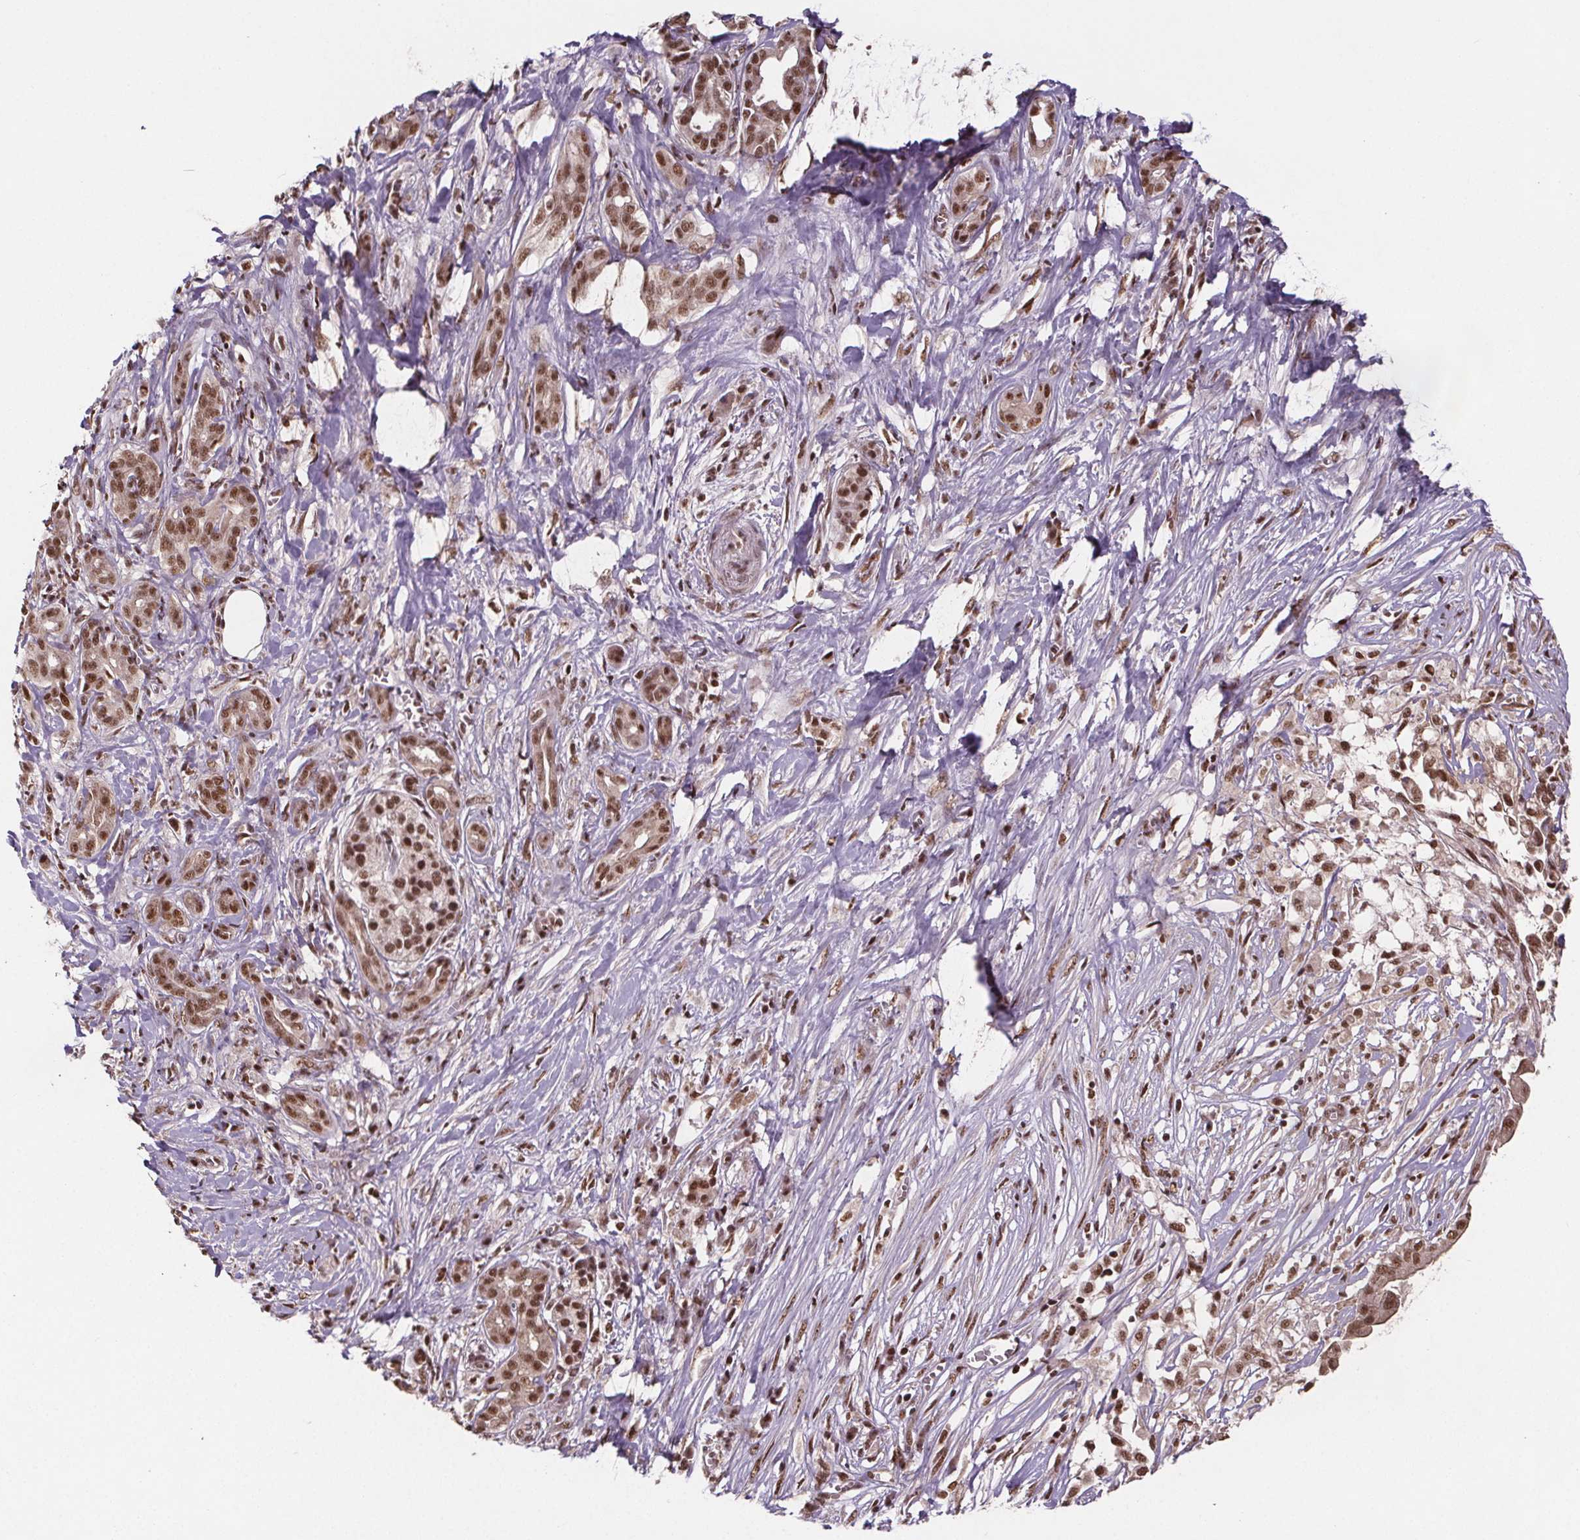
{"staining": {"intensity": "moderate", "quantity": ">75%", "location": "nuclear"}, "tissue": "pancreatic cancer", "cell_type": "Tumor cells", "image_type": "cancer", "snomed": [{"axis": "morphology", "description": "Adenocarcinoma, NOS"}, {"axis": "topography", "description": "Pancreas"}], "caption": "Pancreatic cancer stained for a protein displays moderate nuclear positivity in tumor cells. The staining was performed using DAB (3,3'-diaminobenzidine), with brown indicating positive protein expression. Nuclei are stained blue with hematoxylin.", "gene": "JARID2", "patient": {"sex": "male", "age": 61}}